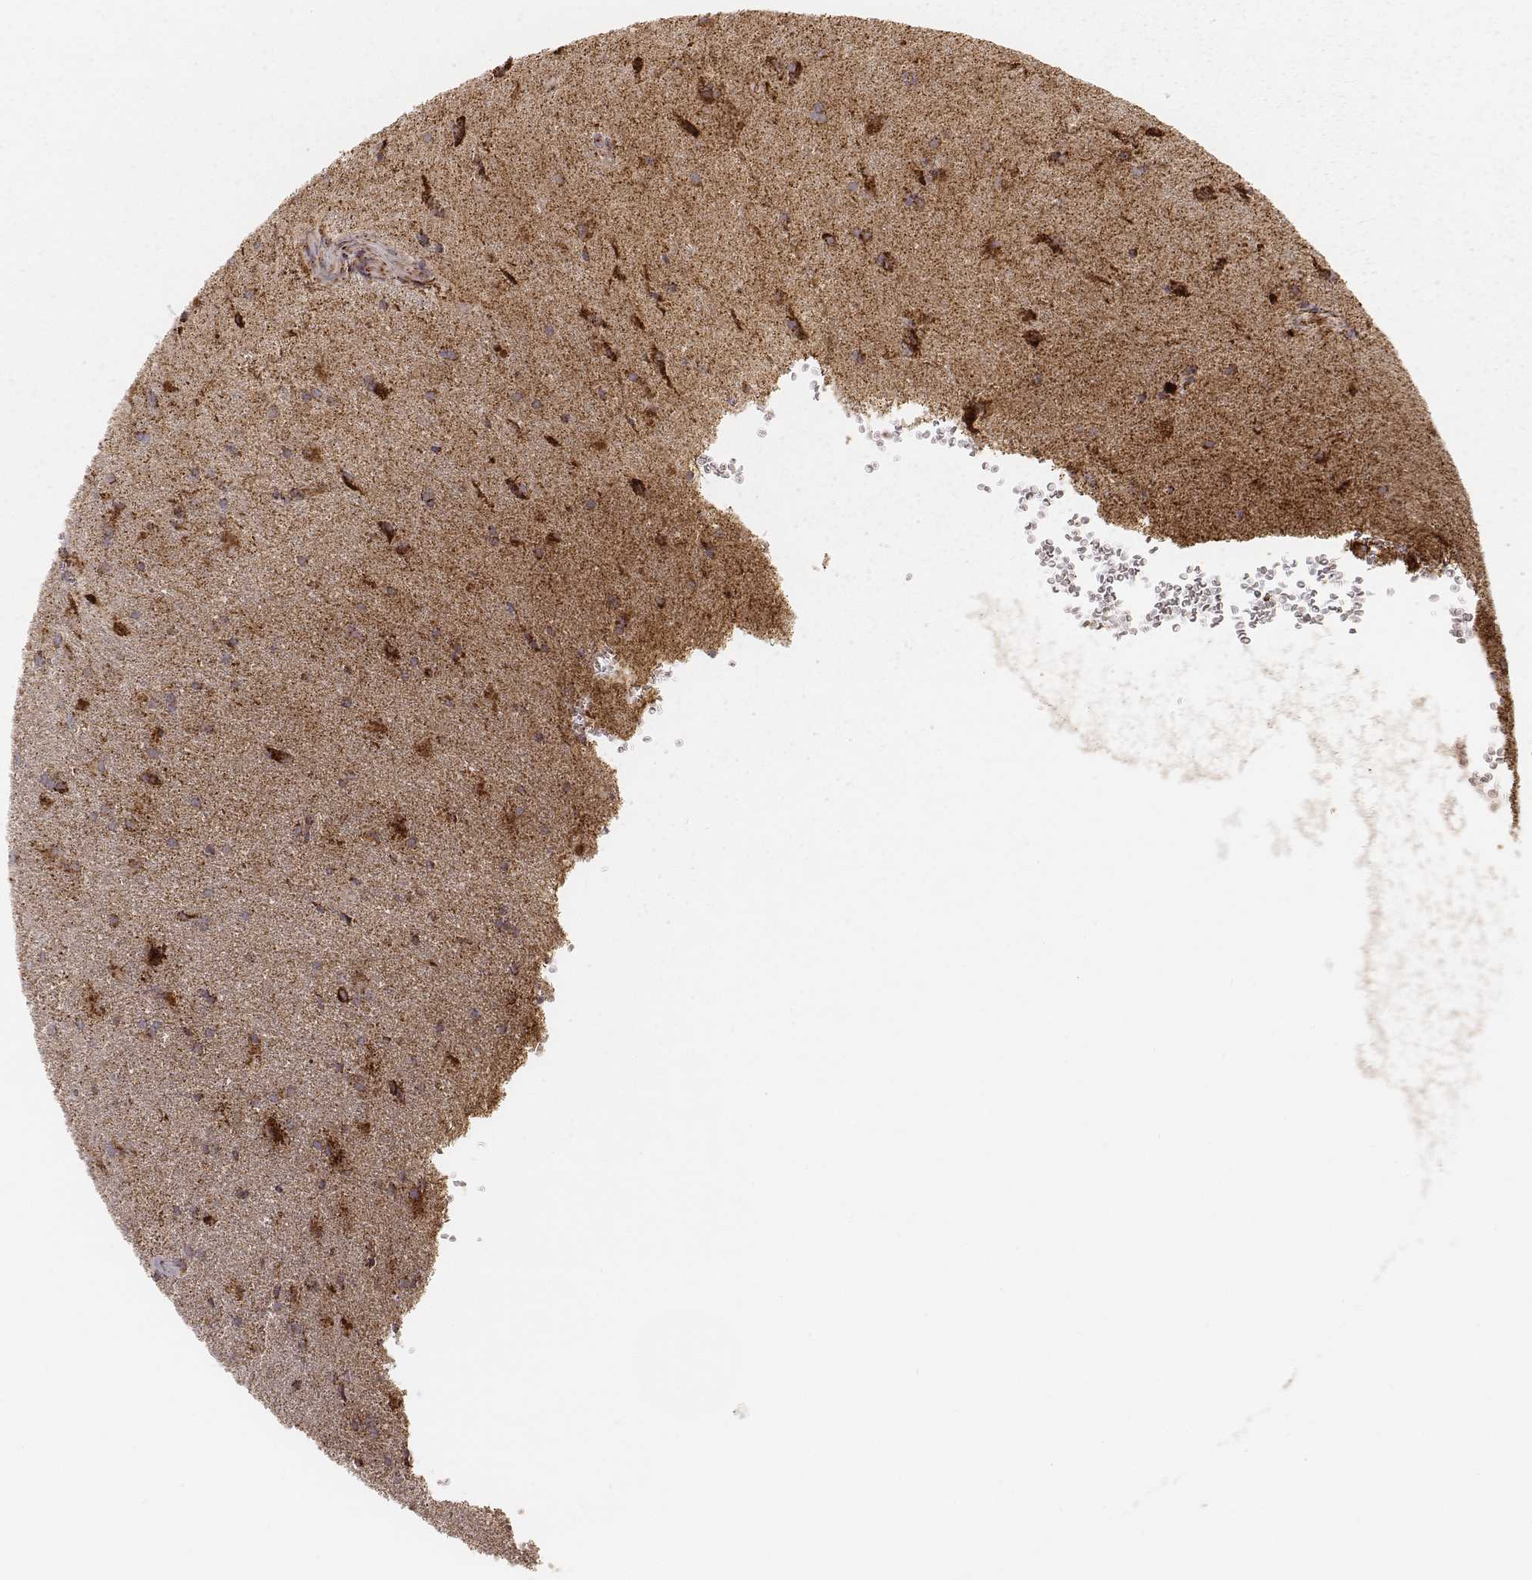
{"staining": {"intensity": "moderate", "quantity": ">75%", "location": "cytoplasmic/membranous"}, "tissue": "glioma", "cell_type": "Tumor cells", "image_type": "cancer", "snomed": [{"axis": "morphology", "description": "Glioma, malignant, Low grade"}, {"axis": "topography", "description": "Brain"}], "caption": "The immunohistochemical stain labels moderate cytoplasmic/membranous staining in tumor cells of glioma tissue.", "gene": "CS", "patient": {"sex": "male", "age": 58}}